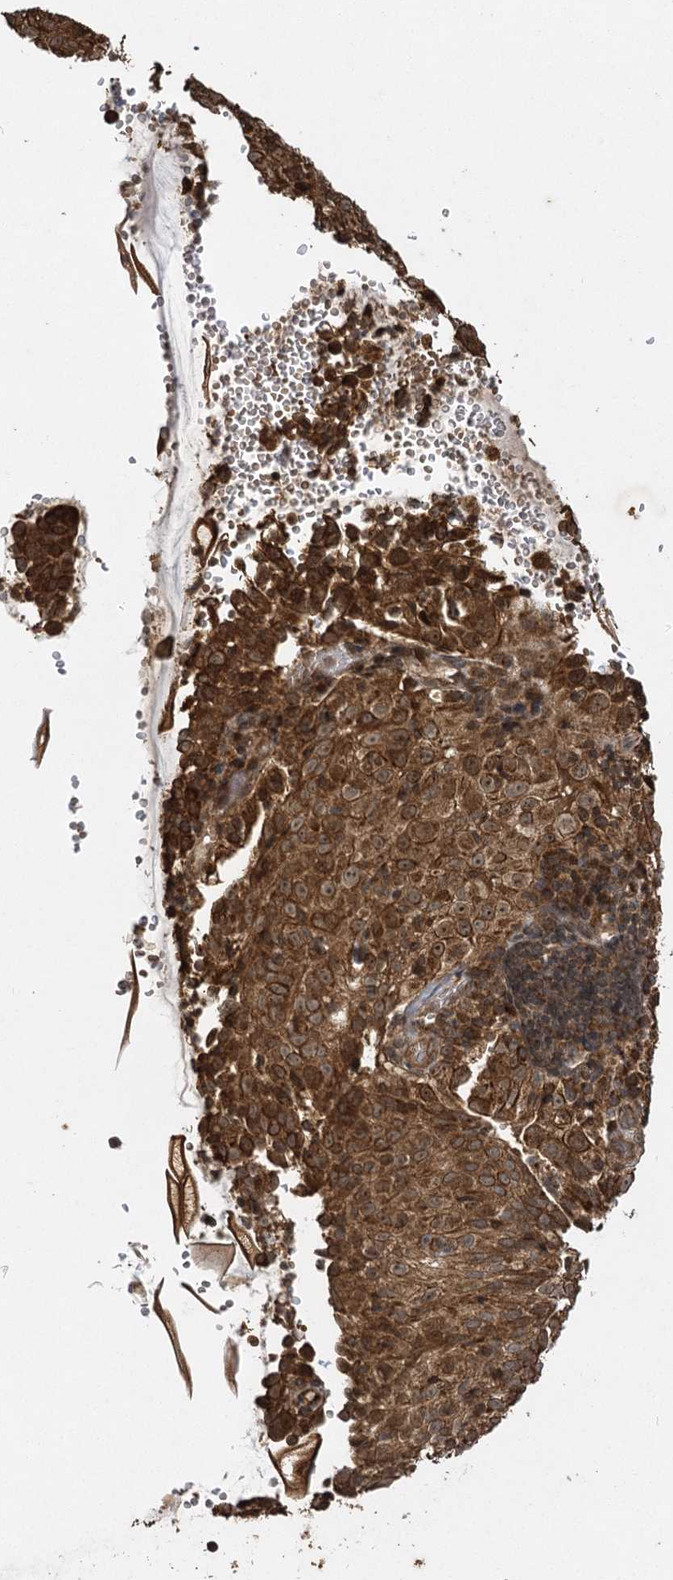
{"staining": {"intensity": "strong", "quantity": ">75%", "location": "cytoplasmic/membranous,nuclear"}, "tissue": "cervical cancer", "cell_type": "Tumor cells", "image_type": "cancer", "snomed": [{"axis": "morphology", "description": "Squamous cell carcinoma, NOS"}, {"axis": "topography", "description": "Cervix"}], "caption": "An immunohistochemistry (IHC) image of neoplastic tissue is shown. Protein staining in brown labels strong cytoplasmic/membranous and nuclear positivity in cervical cancer within tumor cells. The staining is performed using DAB (3,3'-diaminobenzidine) brown chromogen to label protein expression. The nuclei are counter-stained blue using hematoxylin.", "gene": "IL11RA", "patient": {"sex": "female", "age": 31}}